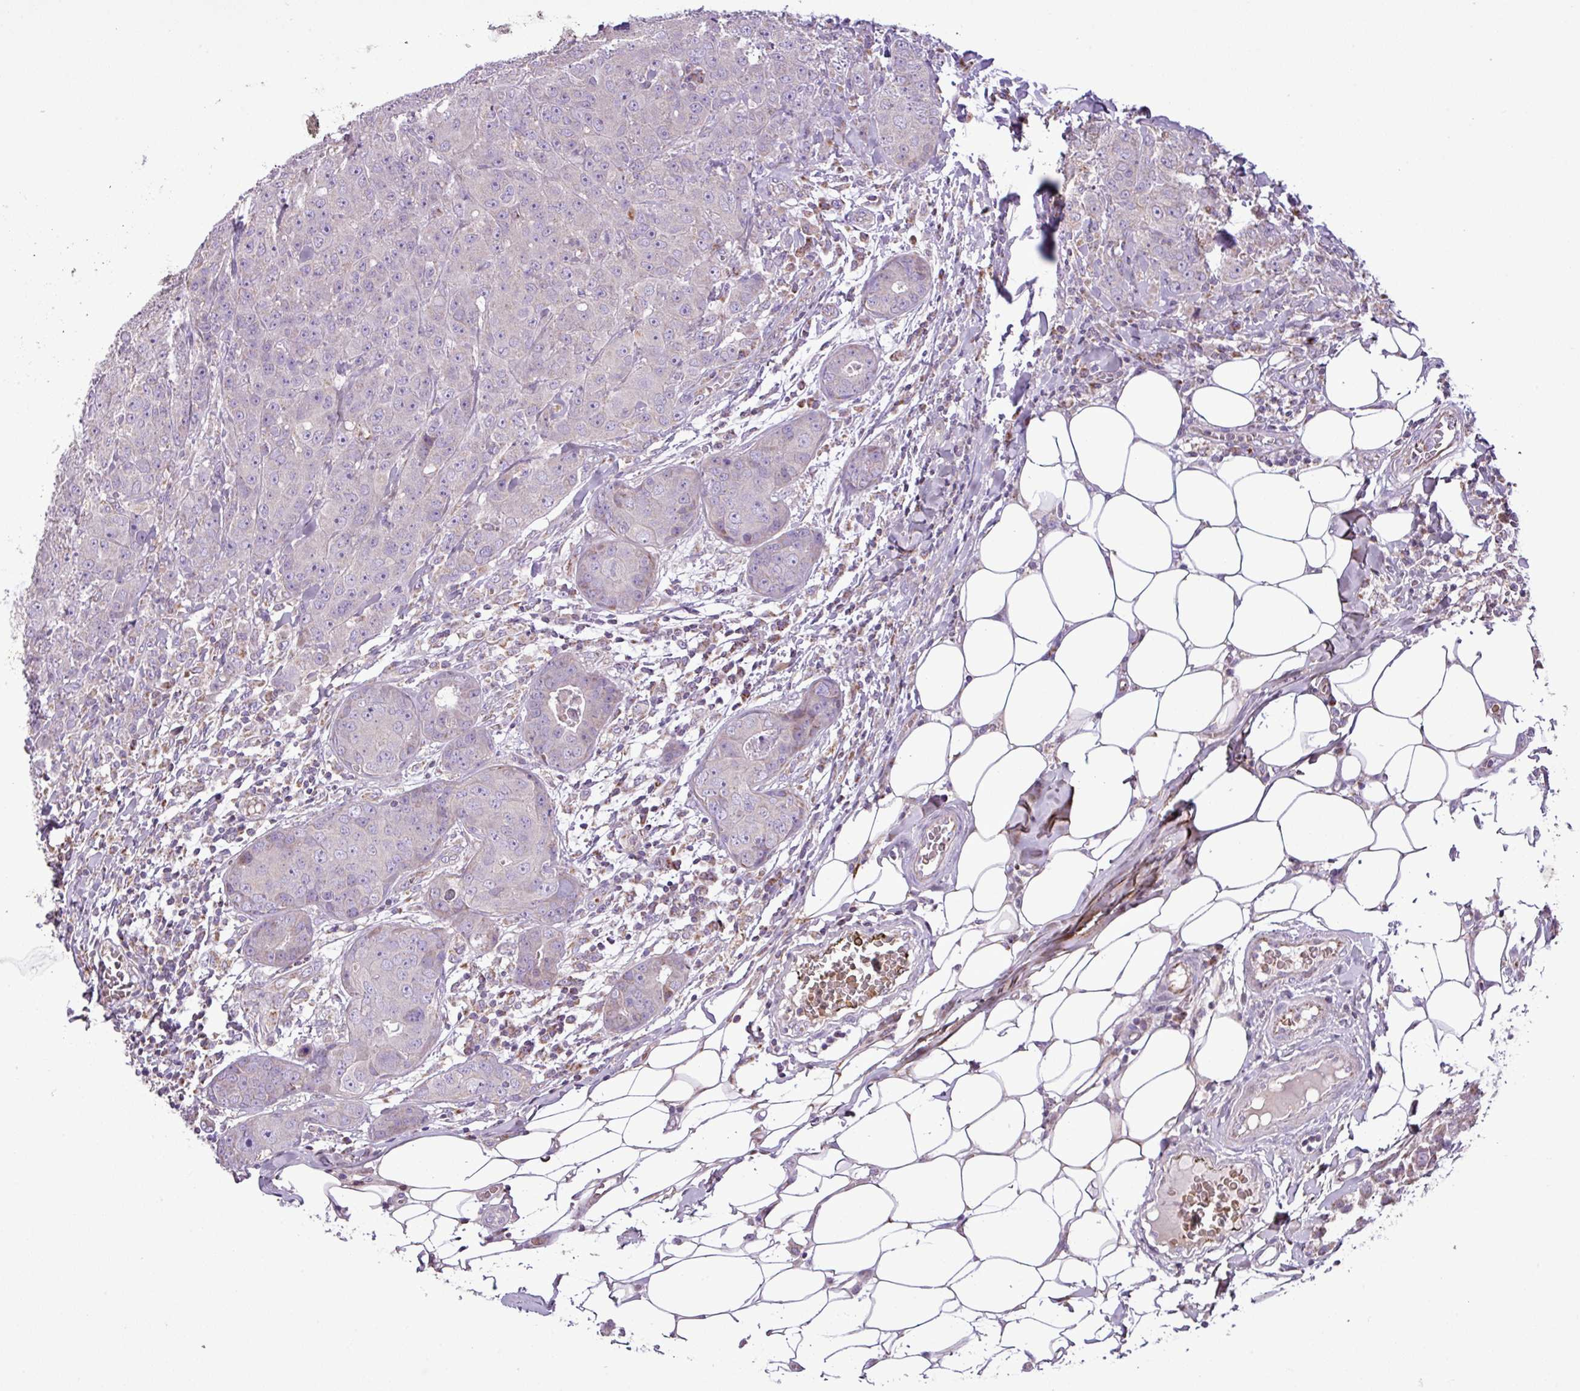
{"staining": {"intensity": "negative", "quantity": "none", "location": "none"}, "tissue": "breast cancer", "cell_type": "Tumor cells", "image_type": "cancer", "snomed": [{"axis": "morphology", "description": "Duct carcinoma"}, {"axis": "topography", "description": "Breast"}], "caption": "This photomicrograph is of breast cancer (infiltrating ductal carcinoma) stained with IHC to label a protein in brown with the nuclei are counter-stained blue. There is no expression in tumor cells.", "gene": "FAM183A", "patient": {"sex": "female", "age": 43}}